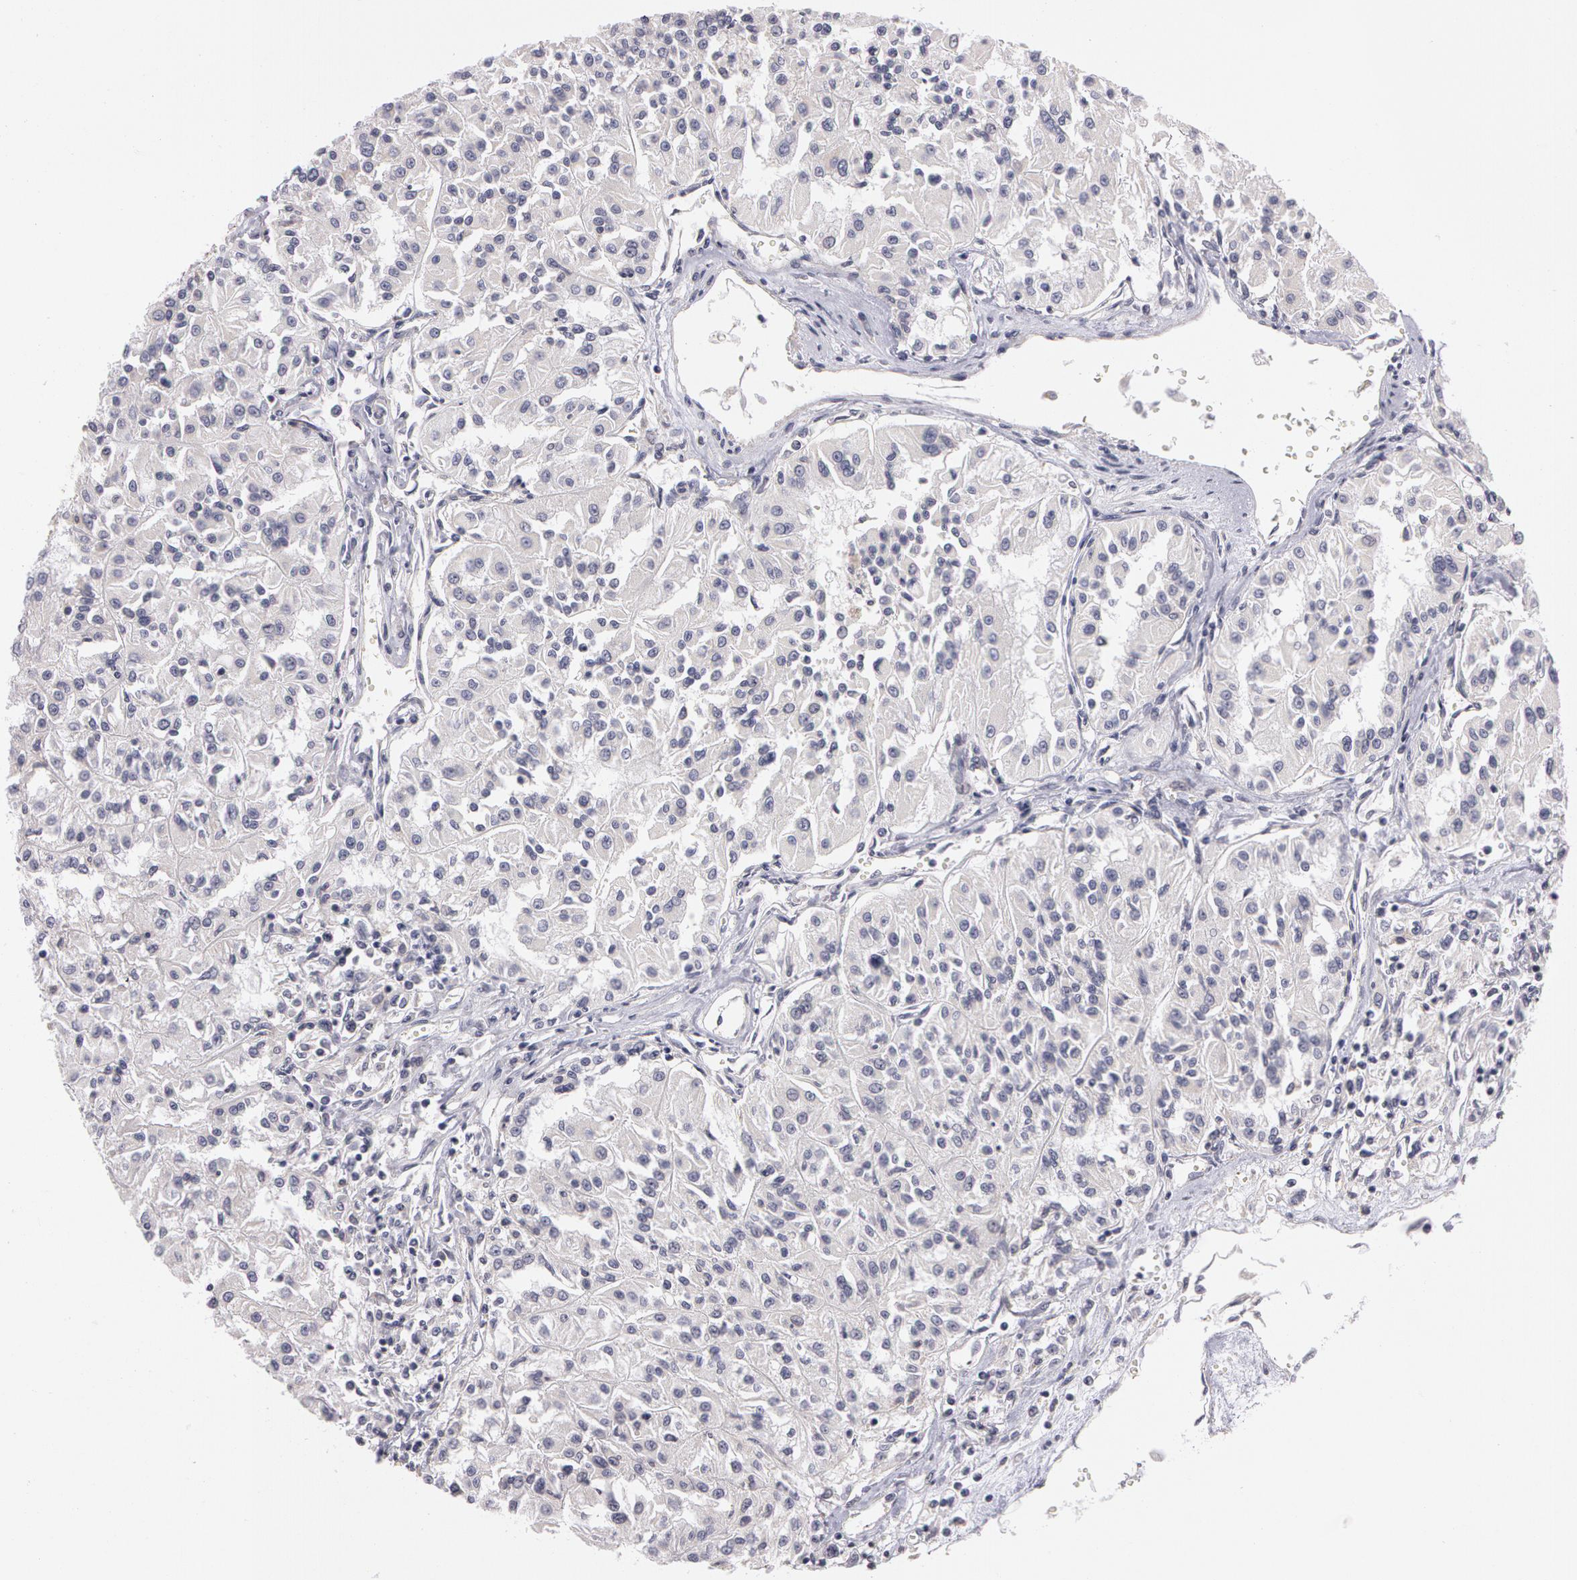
{"staining": {"intensity": "negative", "quantity": "none", "location": "none"}, "tissue": "renal cancer", "cell_type": "Tumor cells", "image_type": "cancer", "snomed": [{"axis": "morphology", "description": "Adenocarcinoma, NOS"}, {"axis": "topography", "description": "Kidney"}], "caption": "Tumor cells are negative for brown protein staining in renal cancer.", "gene": "NEK9", "patient": {"sex": "male", "age": 78}}